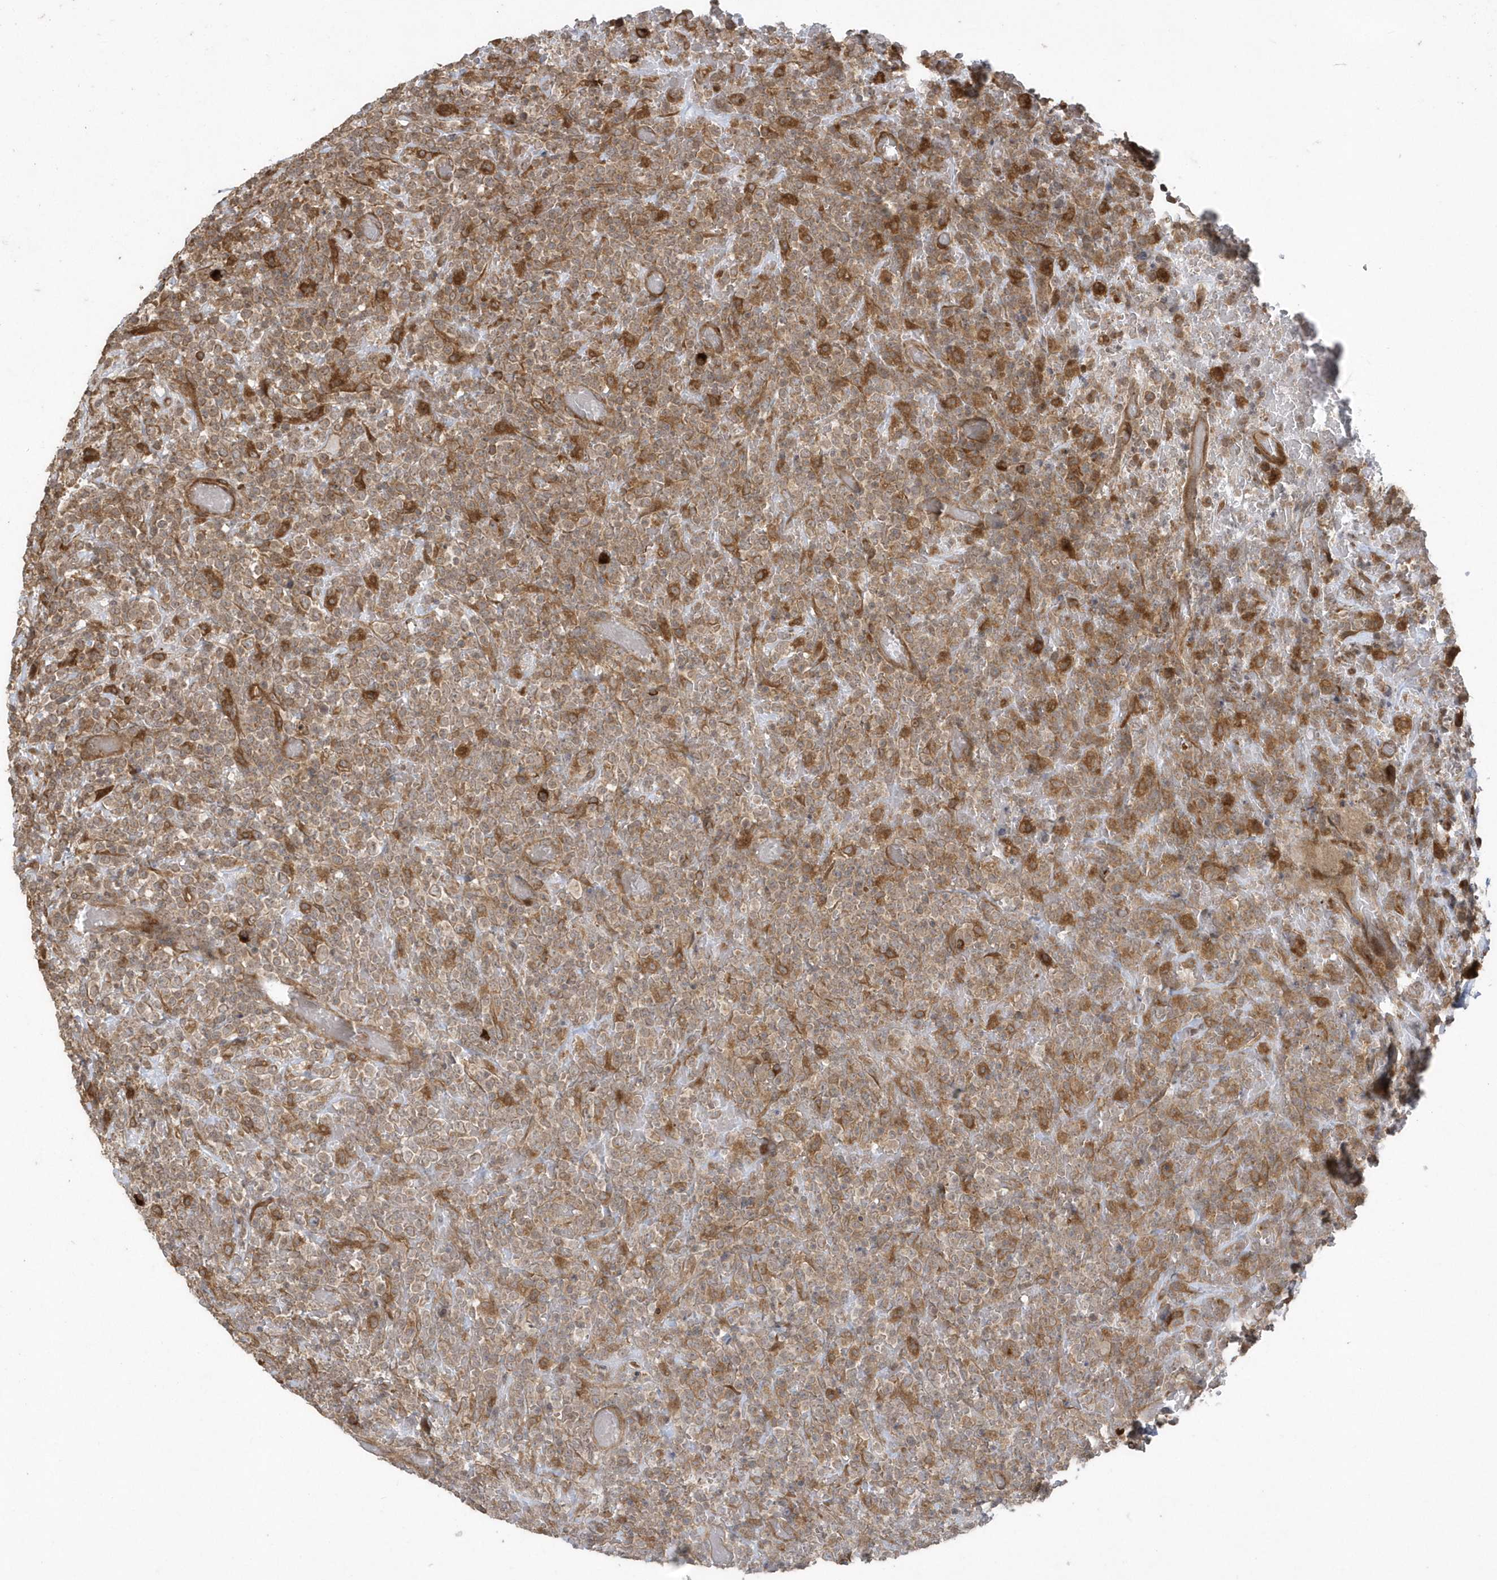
{"staining": {"intensity": "moderate", "quantity": ">75%", "location": "cytoplasmic/membranous"}, "tissue": "lymphoma", "cell_type": "Tumor cells", "image_type": "cancer", "snomed": [{"axis": "morphology", "description": "Malignant lymphoma, non-Hodgkin's type, High grade"}, {"axis": "topography", "description": "Colon"}], "caption": "A histopathology image showing moderate cytoplasmic/membranous staining in approximately >75% of tumor cells in malignant lymphoma, non-Hodgkin's type (high-grade), as visualized by brown immunohistochemical staining.", "gene": "HERPUD1", "patient": {"sex": "female", "age": 53}}